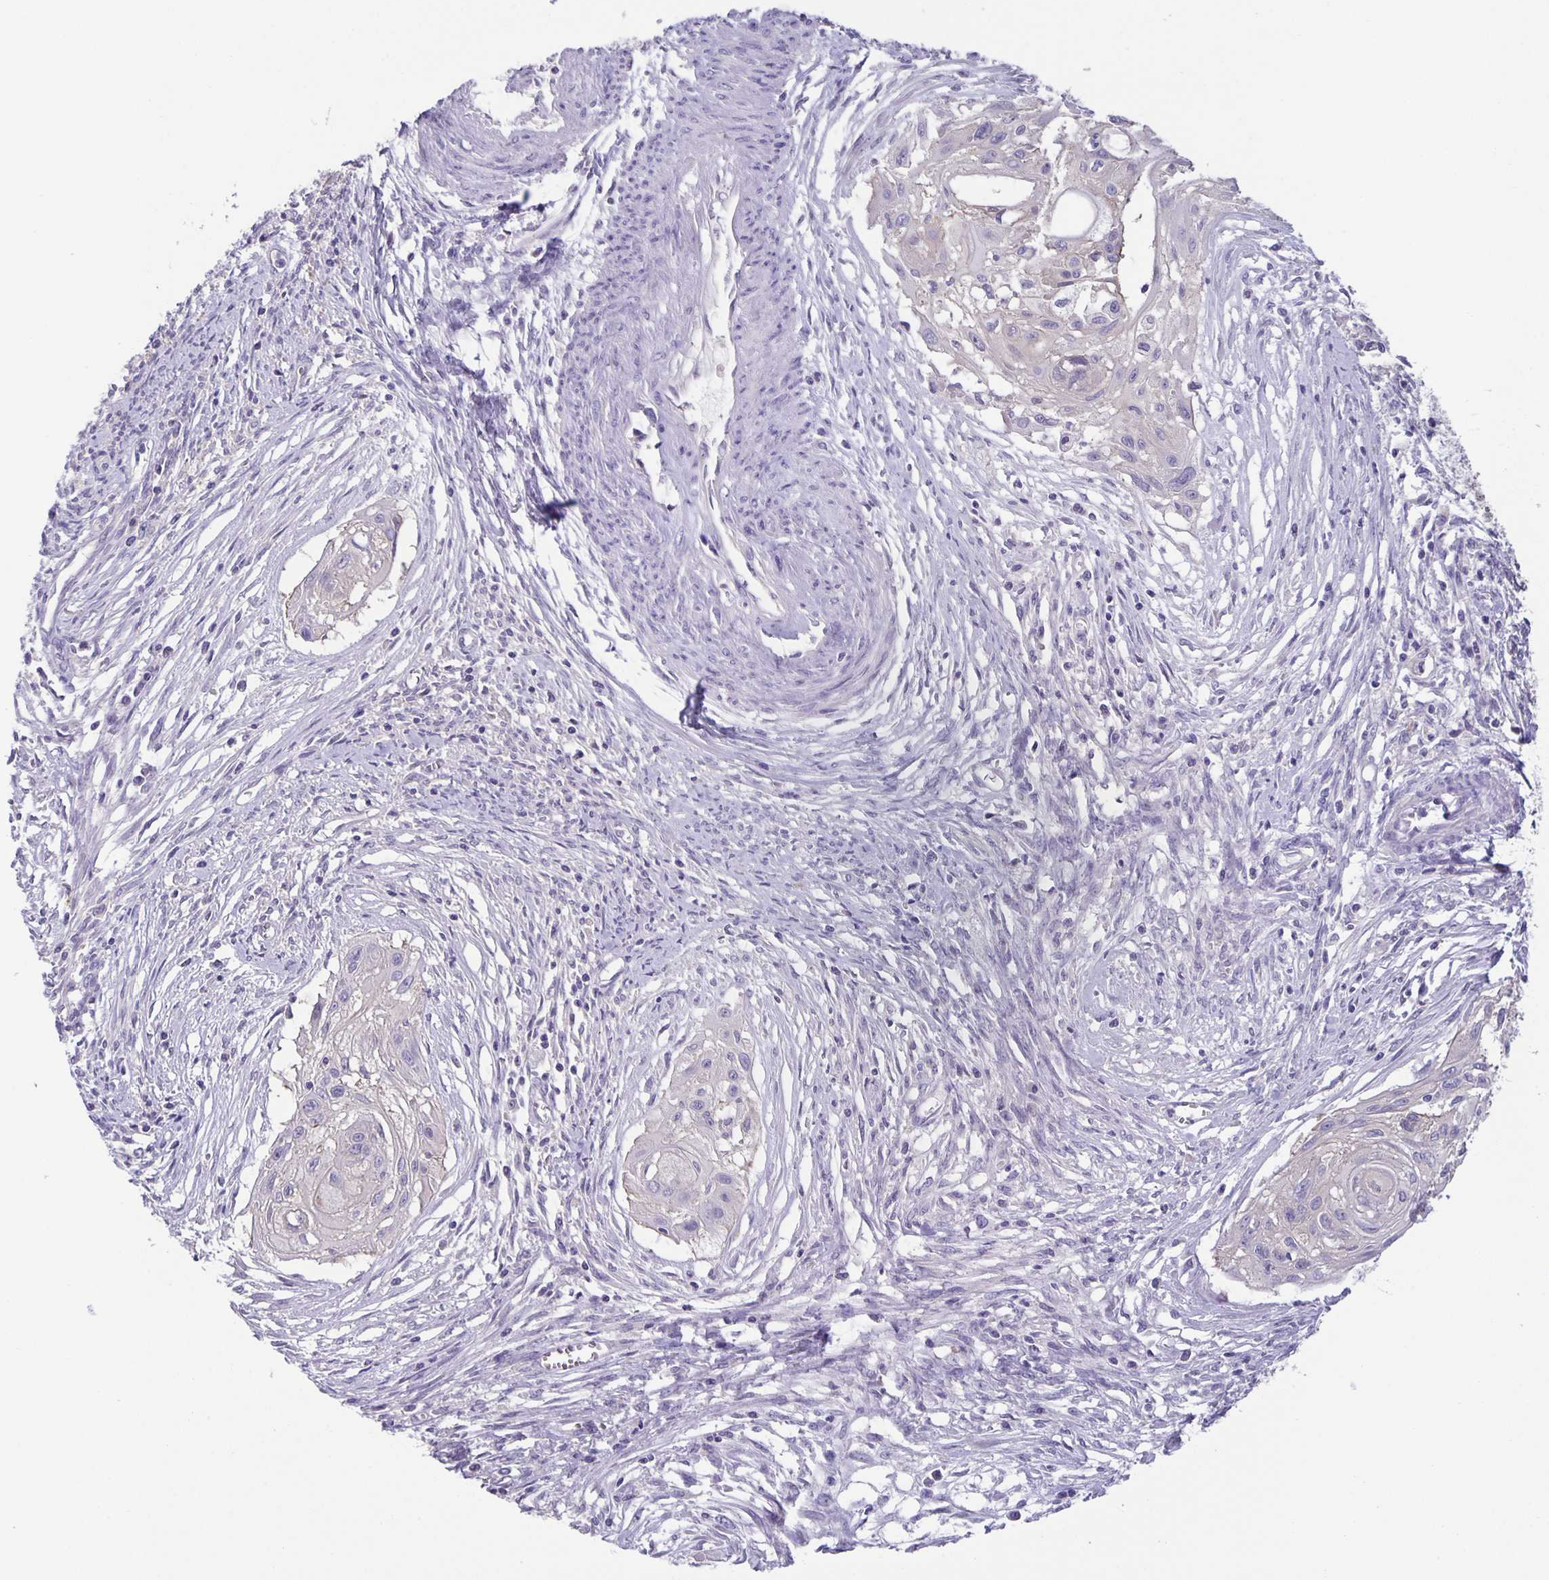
{"staining": {"intensity": "negative", "quantity": "none", "location": "none"}, "tissue": "cervical cancer", "cell_type": "Tumor cells", "image_type": "cancer", "snomed": [{"axis": "morphology", "description": "Squamous cell carcinoma, NOS"}, {"axis": "topography", "description": "Cervix"}], "caption": "Human cervical cancer (squamous cell carcinoma) stained for a protein using IHC exhibits no staining in tumor cells.", "gene": "PTPN3", "patient": {"sex": "female", "age": 49}}